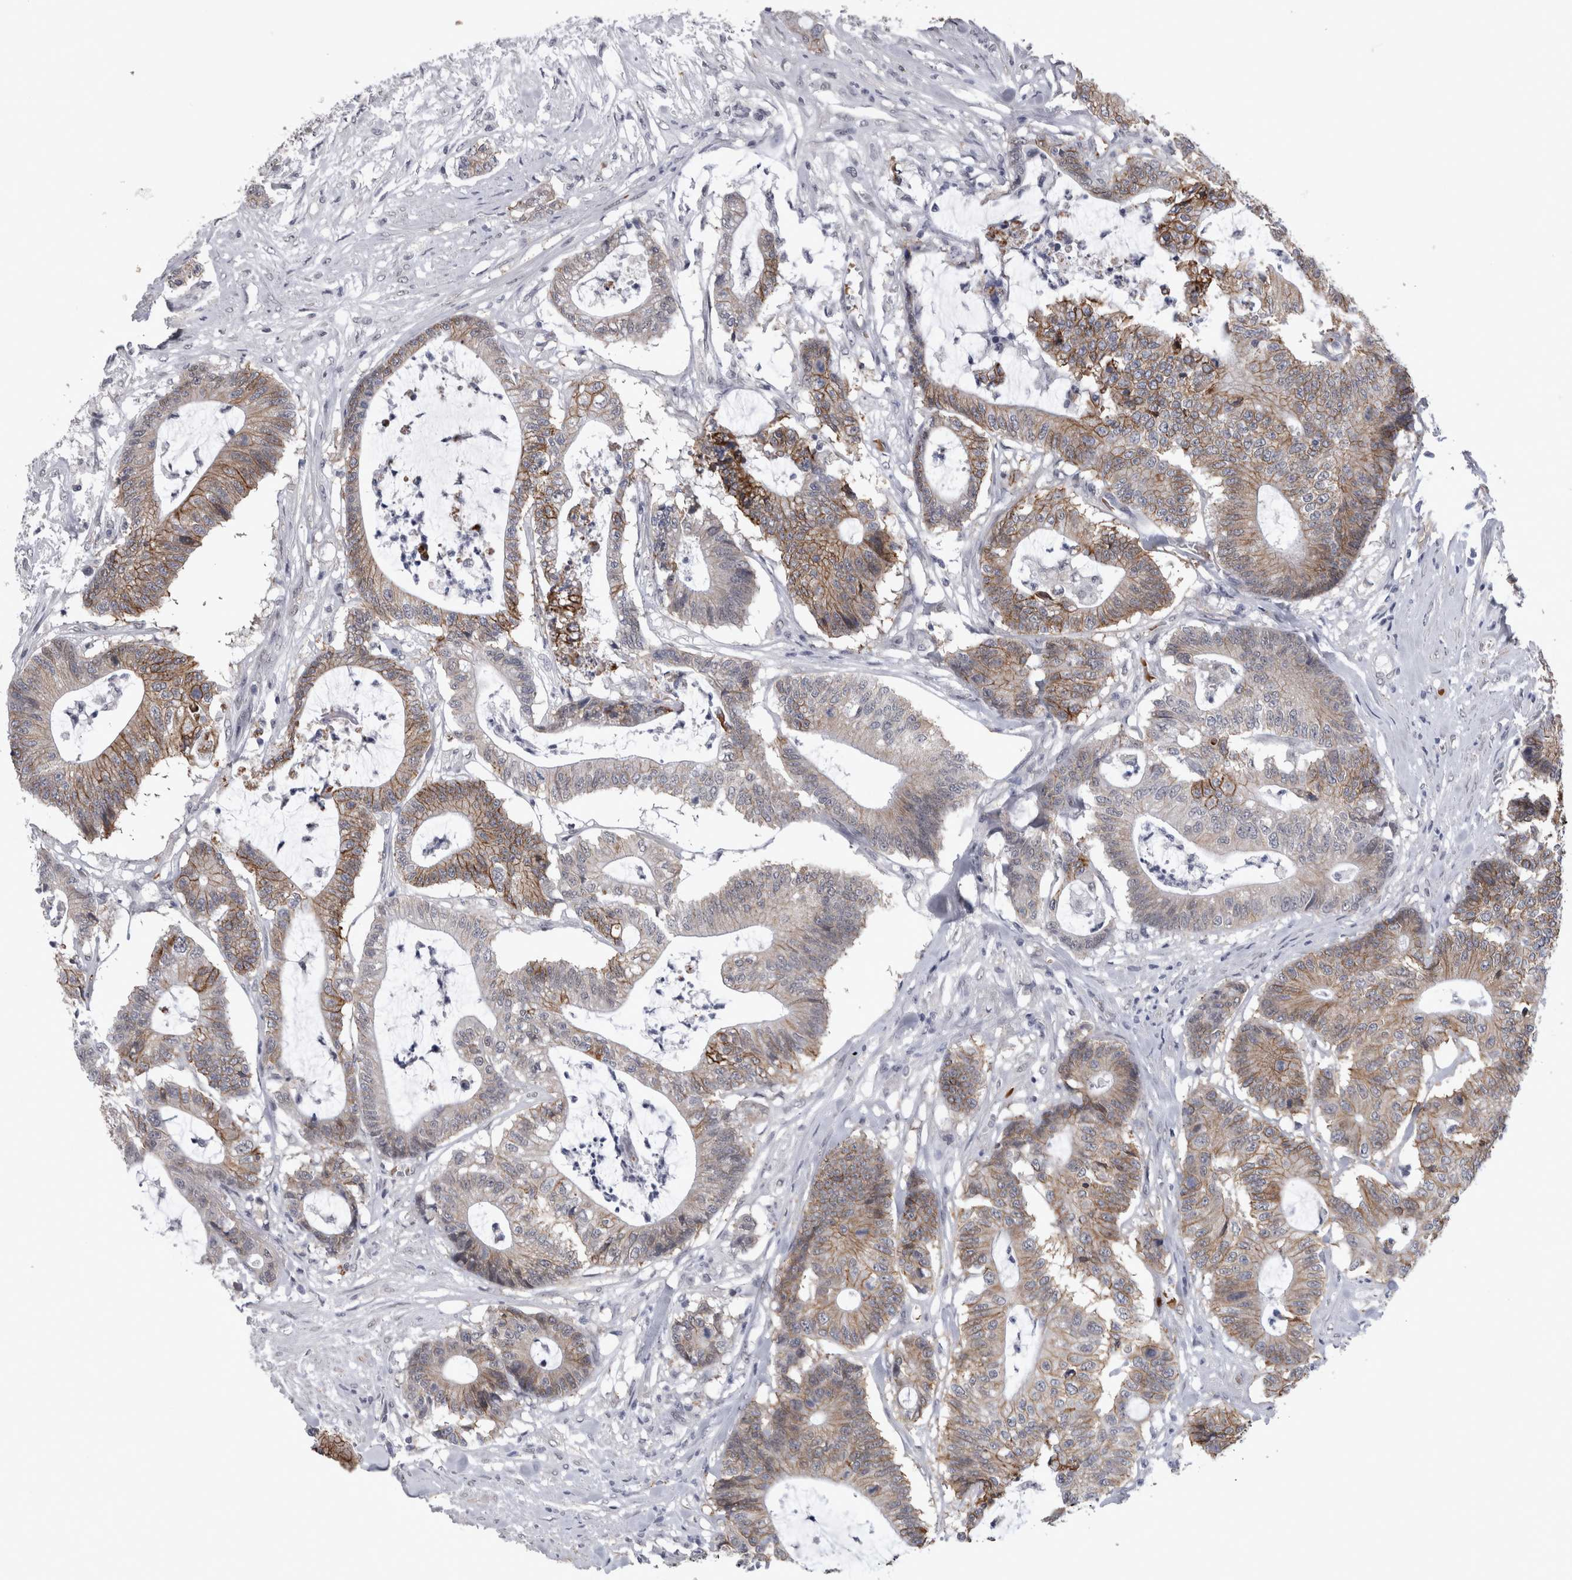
{"staining": {"intensity": "moderate", "quantity": ">75%", "location": "cytoplasmic/membranous"}, "tissue": "colorectal cancer", "cell_type": "Tumor cells", "image_type": "cancer", "snomed": [{"axis": "morphology", "description": "Adenocarcinoma, NOS"}, {"axis": "topography", "description": "Colon"}], "caption": "Colorectal adenocarcinoma was stained to show a protein in brown. There is medium levels of moderate cytoplasmic/membranous positivity in approximately >75% of tumor cells. The protein of interest is stained brown, and the nuclei are stained in blue (DAB IHC with brightfield microscopy, high magnification).", "gene": "PEBP4", "patient": {"sex": "female", "age": 84}}